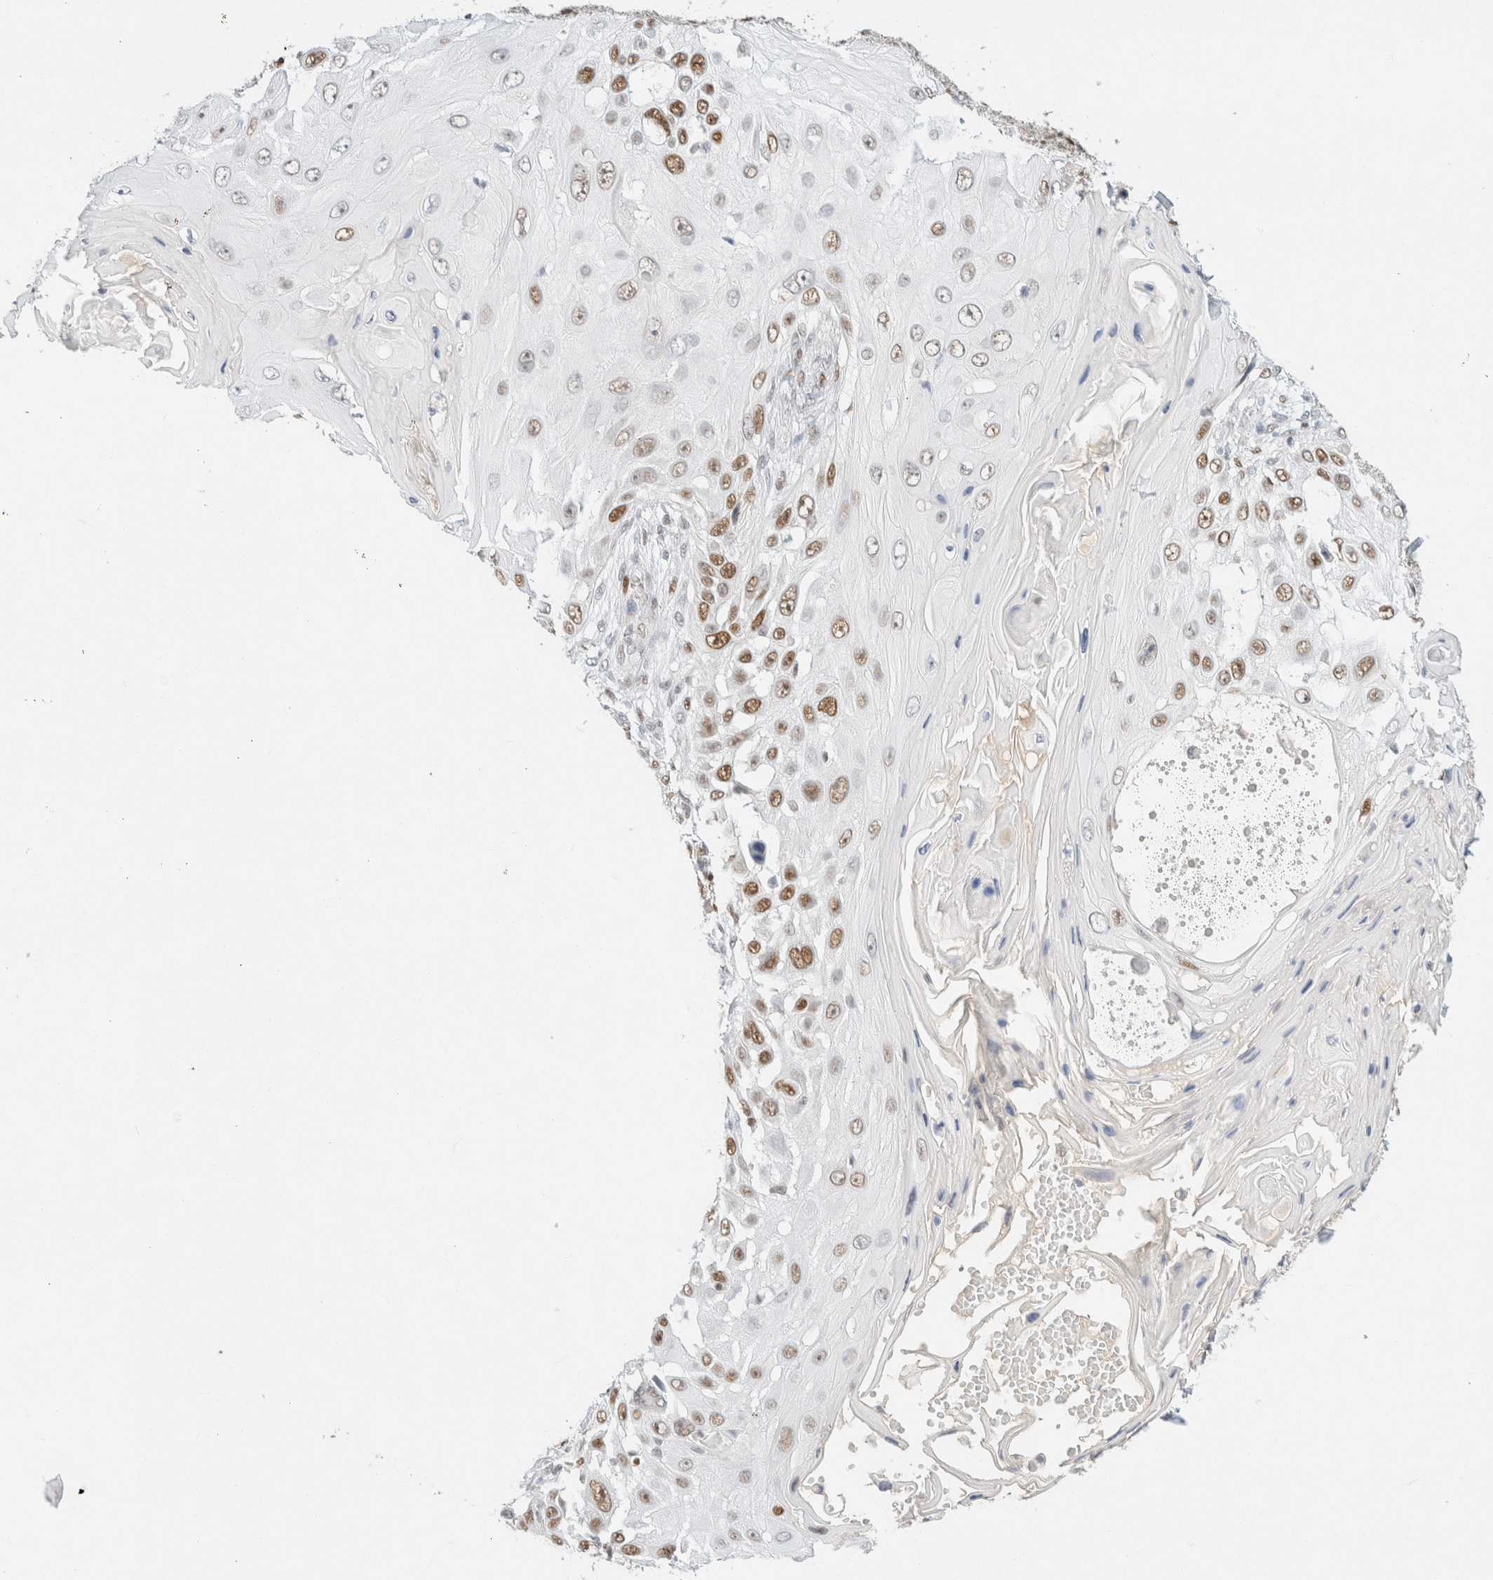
{"staining": {"intensity": "moderate", "quantity": "25%-75%", "location": "nuclear"}, "tissue": "skin cancer", "cell_type": "Tumor cells", "image_type": "cancer", "snomed": [{"axis": "morphology", "description": "Squamous cell carcinoma, NOS"}, {"axis": "topography", "description": "Skin"}], "caption": "IHC of skin cancer (squamous cell carcinoma) shows medium levels of moderate nuclear positivity in approximately 25%-75% of tumor cells.", "gene": "DDB2", "patient": {"sex": "female", "age": 44}}